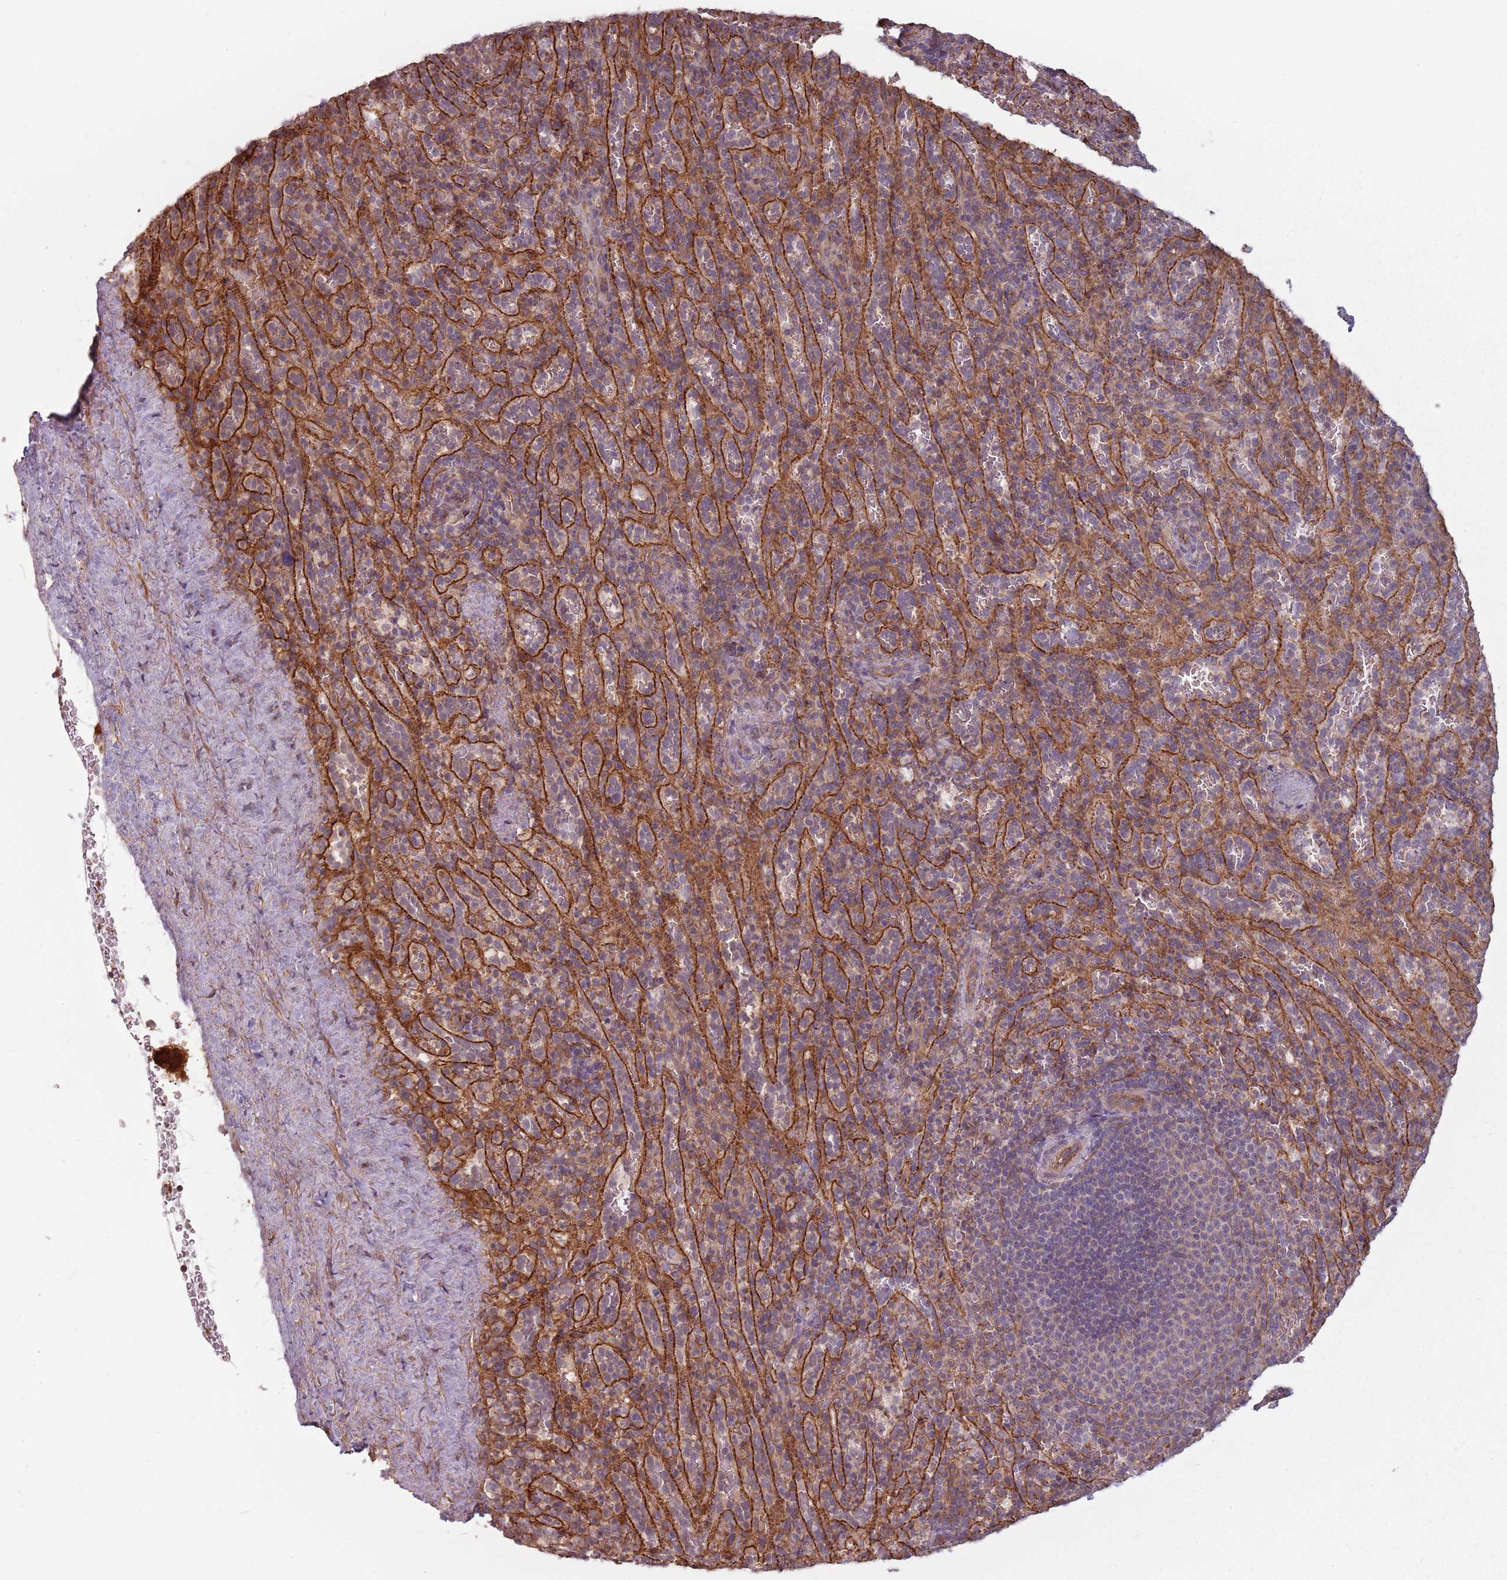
{"staining": {"intensity": "negative", "quantity": "none", "location": "none"}, "tissue": "spleen", "cell_type": "Cells in red pulp", "image_type": "normal", "snomed": [{"axis": "morphology", "description": "Normal tissue, NOS"}, {"axis": "topography", "description": "Spleen"}], "caption": "Immunohistochemical staining of benign spleen exhibits no significant staining in cells in red pulp.", "gene": "PPP1R14C", "patient": {"sex": "female", "age": 21}}